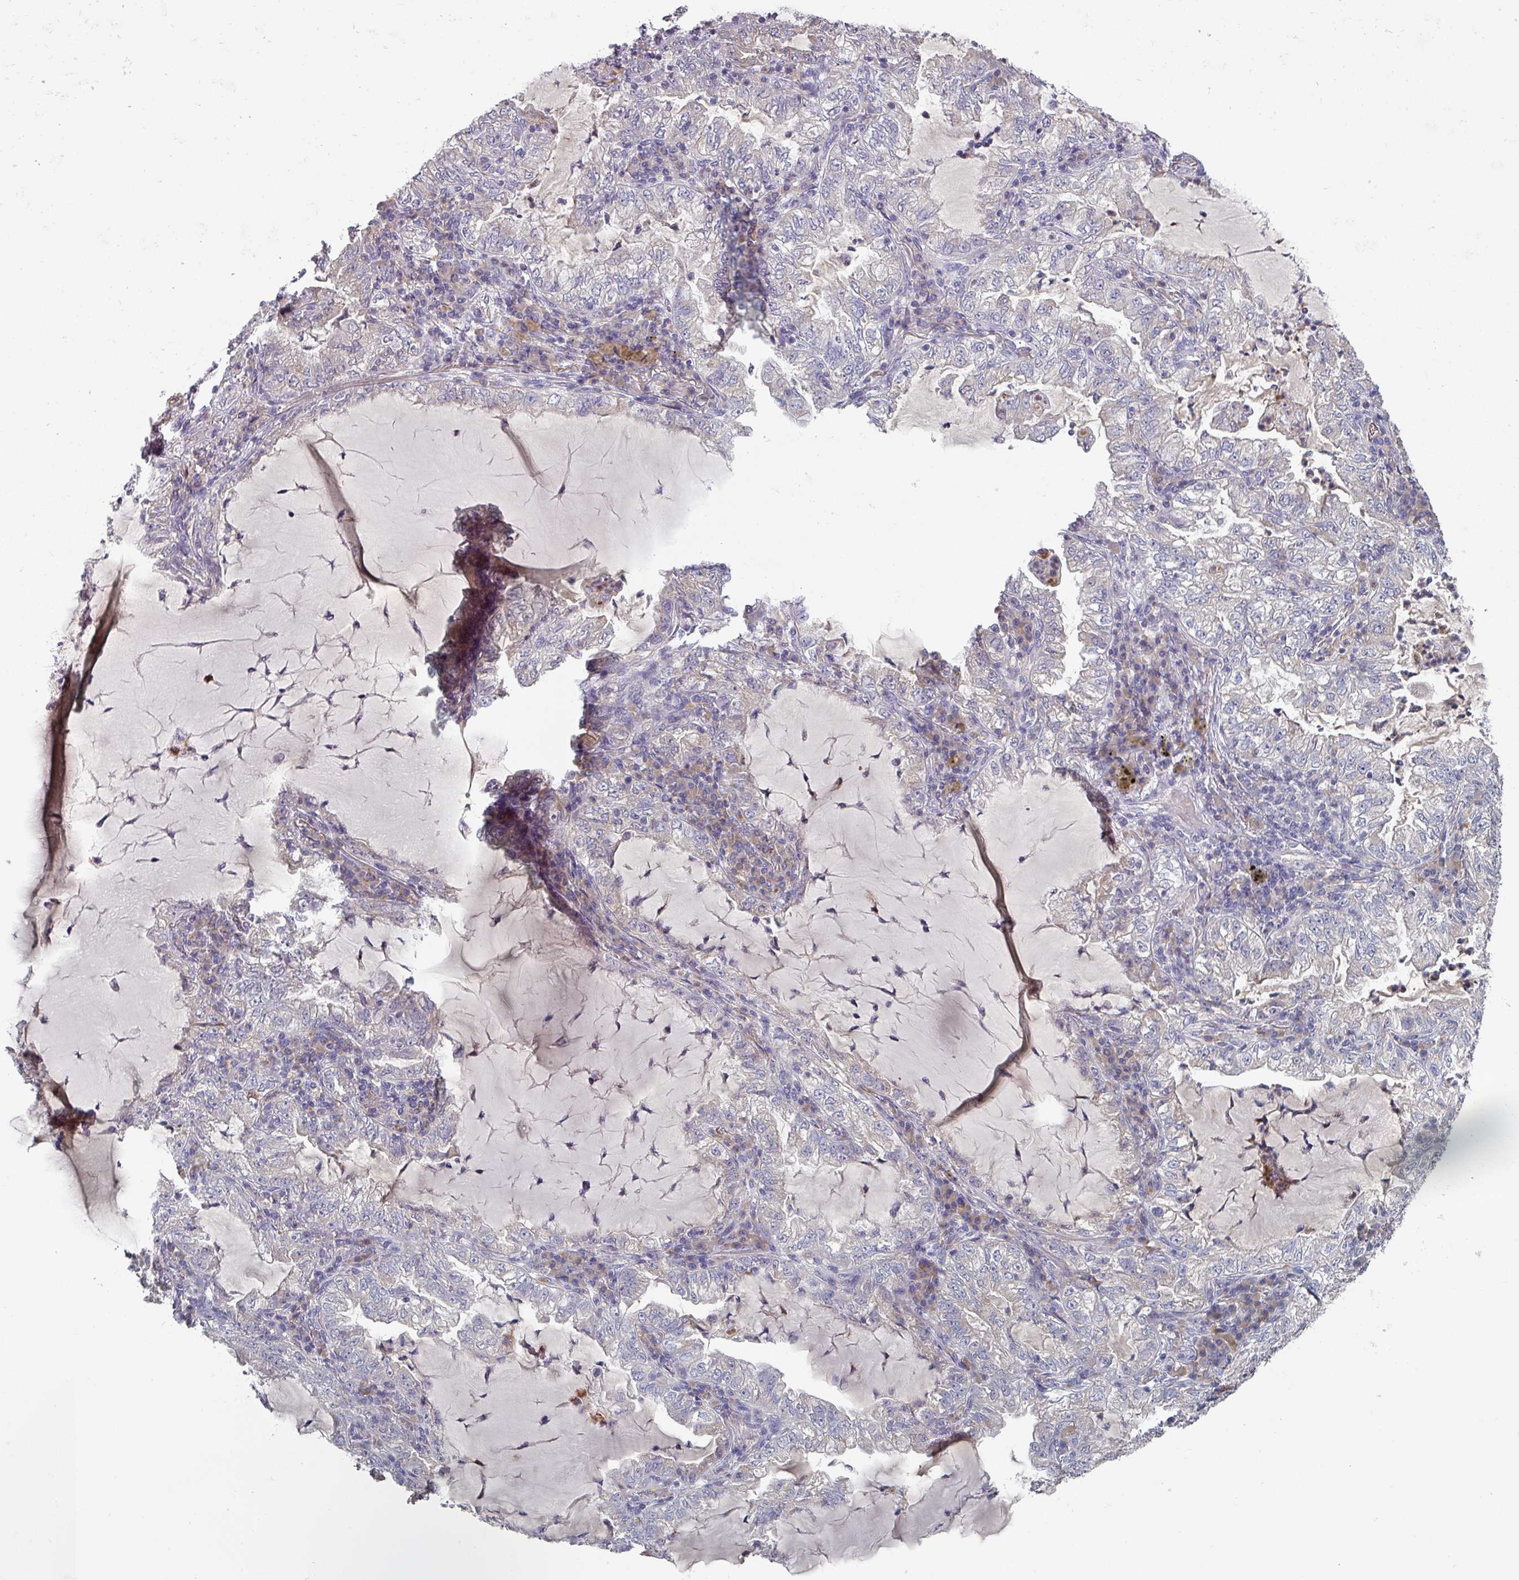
{"staining": {"intensity": "negative", "quantity": "none", "location": "none"}, "tissue": "lung cancer", "cell_type": "Tumor cells", "image_type": "cancer", "snomed": [{"axis": "morphology", "description": "Adenocarcinoma, NOS"}, {"axis": "topography", "description": "Lung"}], "caption": "High power microscopy image of an immunohistochemistry (IHC) image of adenocarcinoma (lung), revealing no significant positivity in tumor cells.", "gene": "PRAMEF8", "patient": {"sex": "female", "age": 73}}